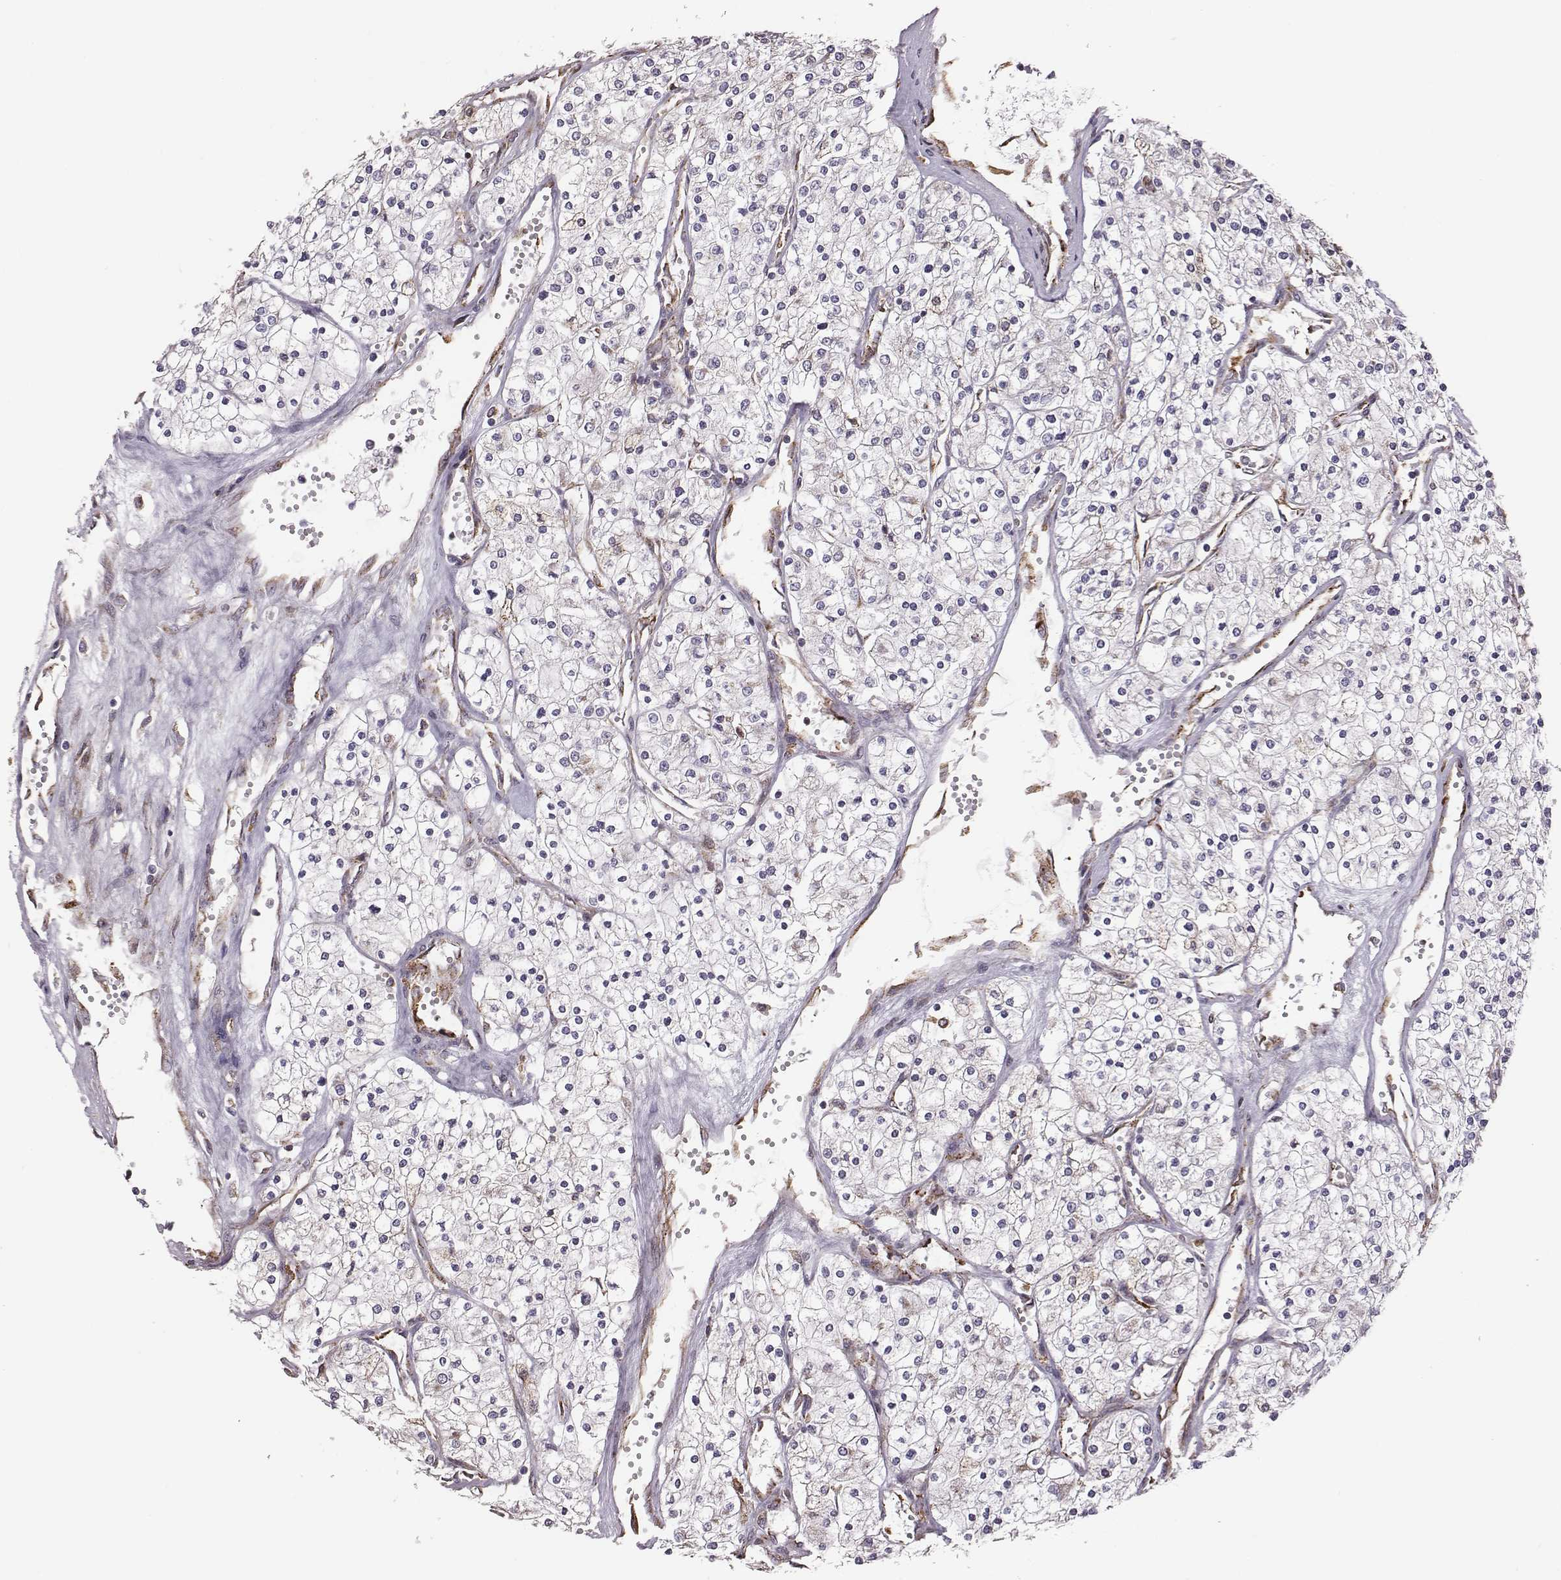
{"staining": {"intensity": "negative", "quantity": "none", "location": "none"}, "tissue": "renal cancer", "cell_type": "Tumor cells", "image_type": "cancer", "snomed": [{"axis": "morphology", "description": "Adenocarcinoma, NOS"}, {"axis": "topography", "description": "Kidney"}], "caption": "The micrograph displays no staining of tumor cells in renal adenocarcinoma.", "gene": "SELENOI", "patient": {"sex": "male", "age": 80}}